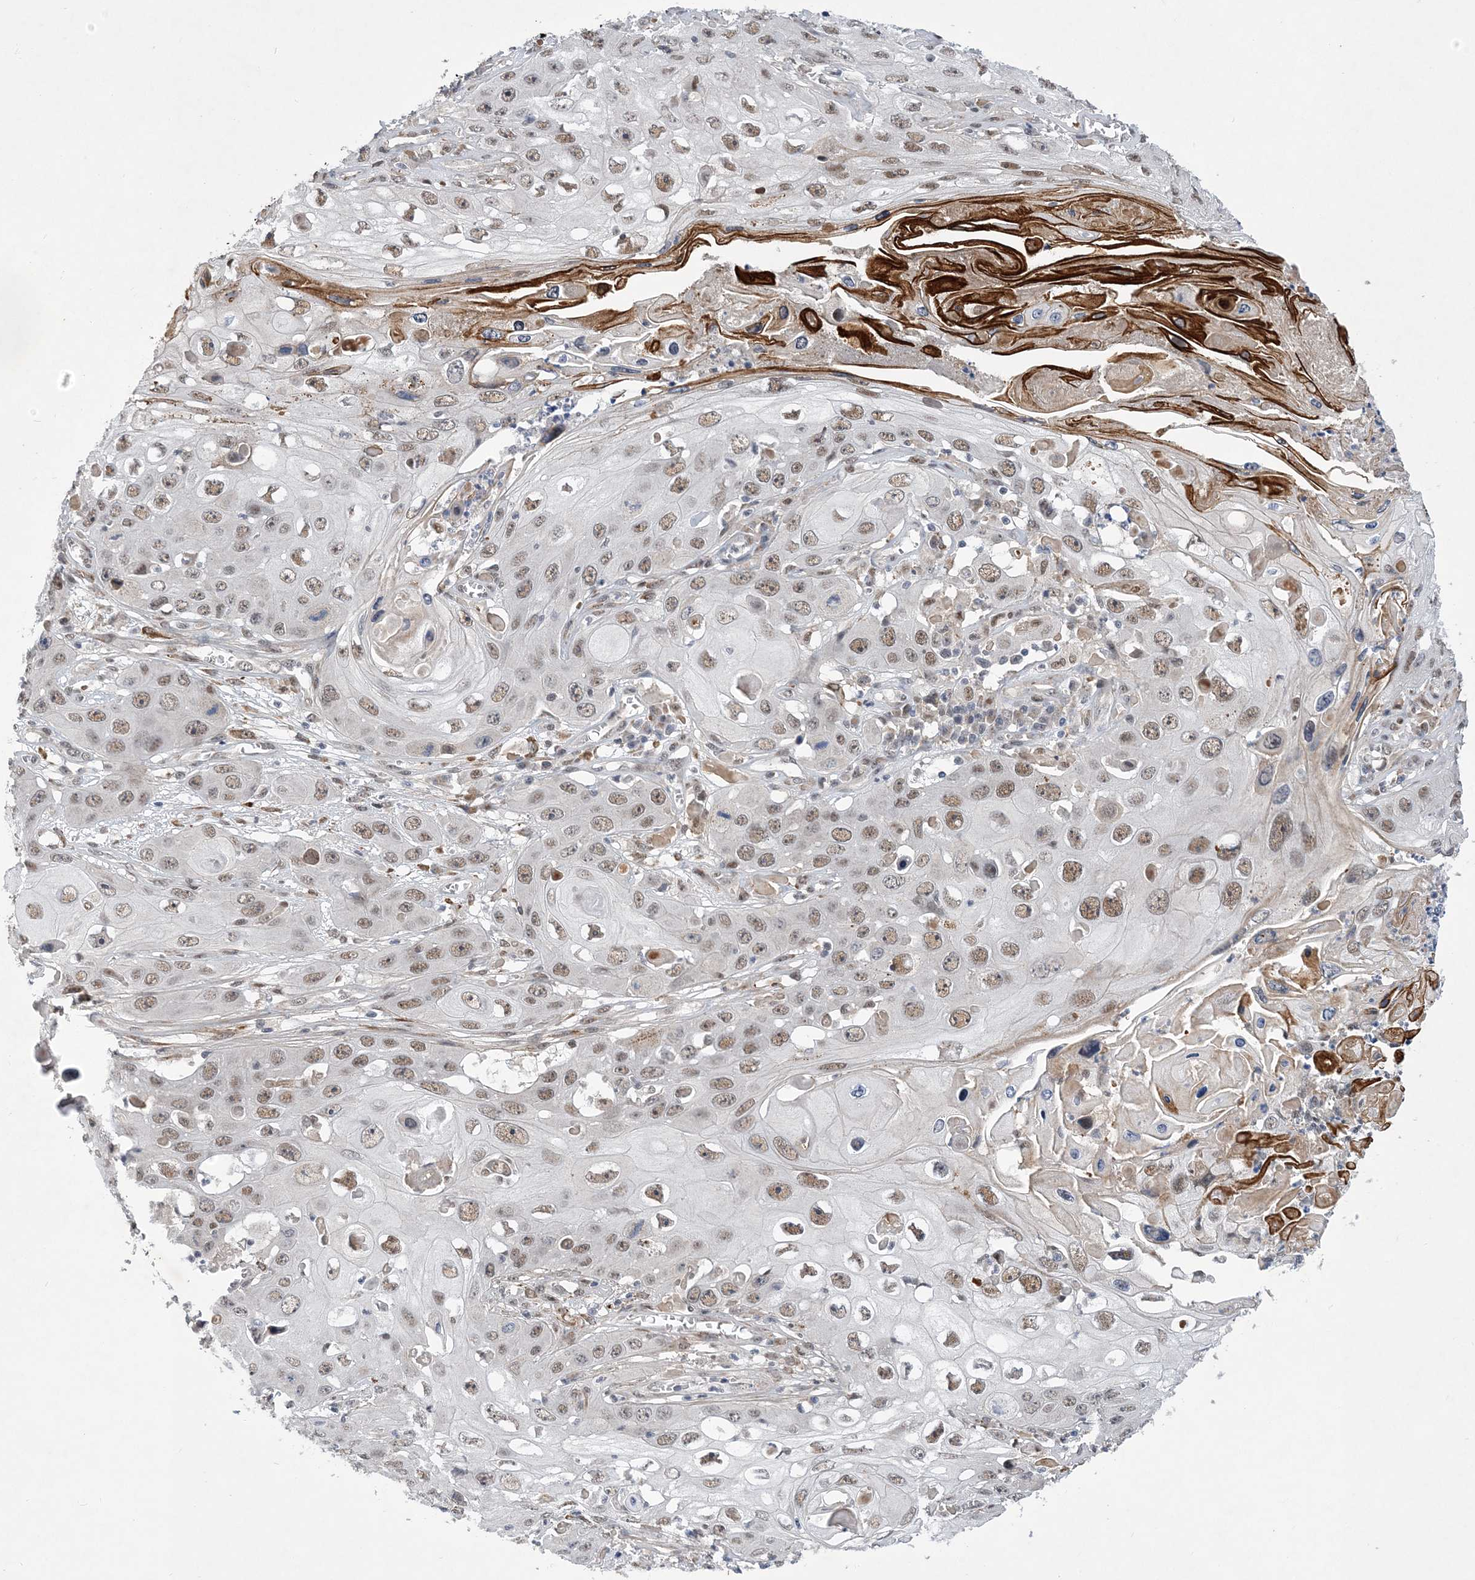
{"staining": {"intensity": "moderate", "quantity": ">75%", "location": "nuclear"}, "tissue": "skin cancer", "cell_type": "Tumor cells", "image_type": "cancer", "snomed": [{"axis": "morphology", "description": "Squamous cell carcinoma, NOS"}, {"axis": "topography", "description": "Skin"}], "caption": "There is medium levels of moderate nuclear staining in tumor cells of skin squamous cell carcinoma, as demonstrated by immunohistochemical staining (brown color).", "gene": "FAM217A", "patient": {"sex": "male", "age": 55}}